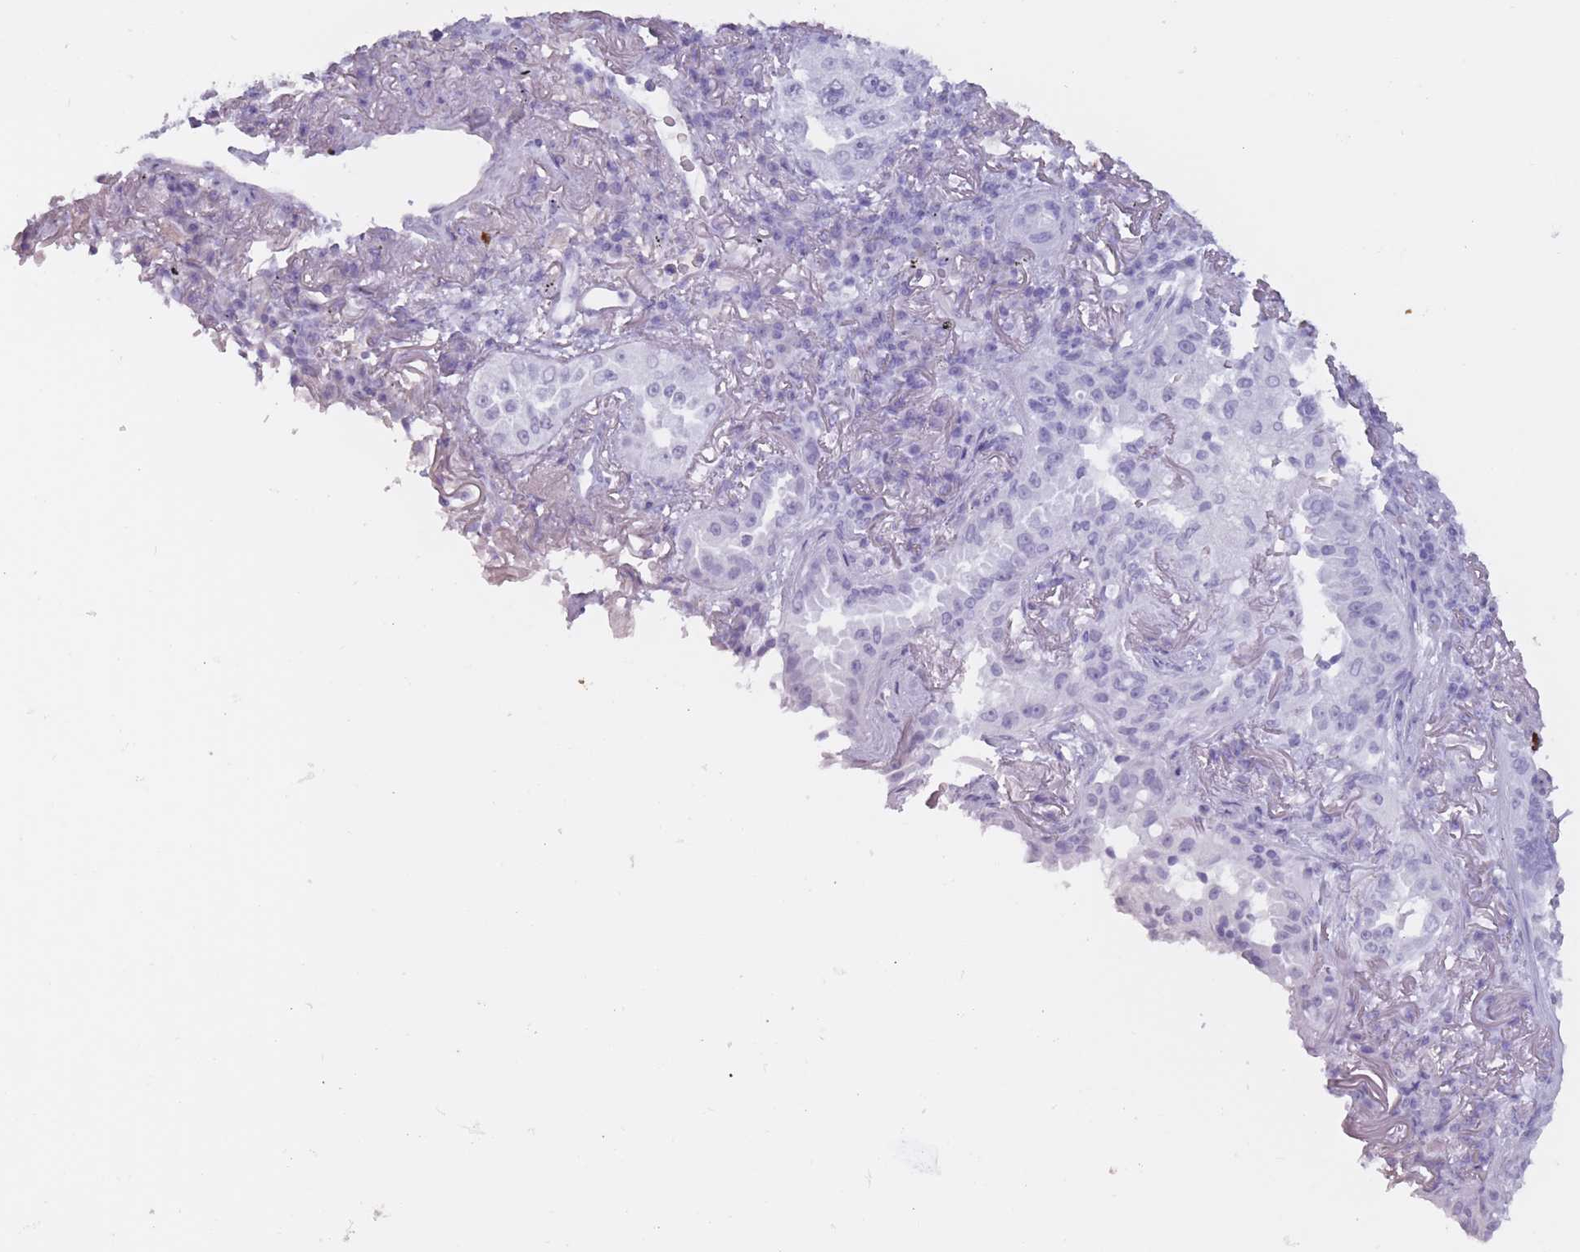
{"staining": {"intensity": "negative", "quantity": "none", "location": "none"}, "tissue": "lung cancer", "cell_type": "Tumor cells", "image_type": "cancer", "snomed": [{"axis": "morphology", "description": "Adenocarcinoma, NOS"}, {"axis": "topography", "description": "Lung"}], "caption": "A high-resolution image shows immunohistochemistry (IHC) staining of lung cancer (adenocarcinoma), which reveals no significant expression in tumor cells.", "gene": "PNMA3", "patient": {"sex": "female", "age": 69}}